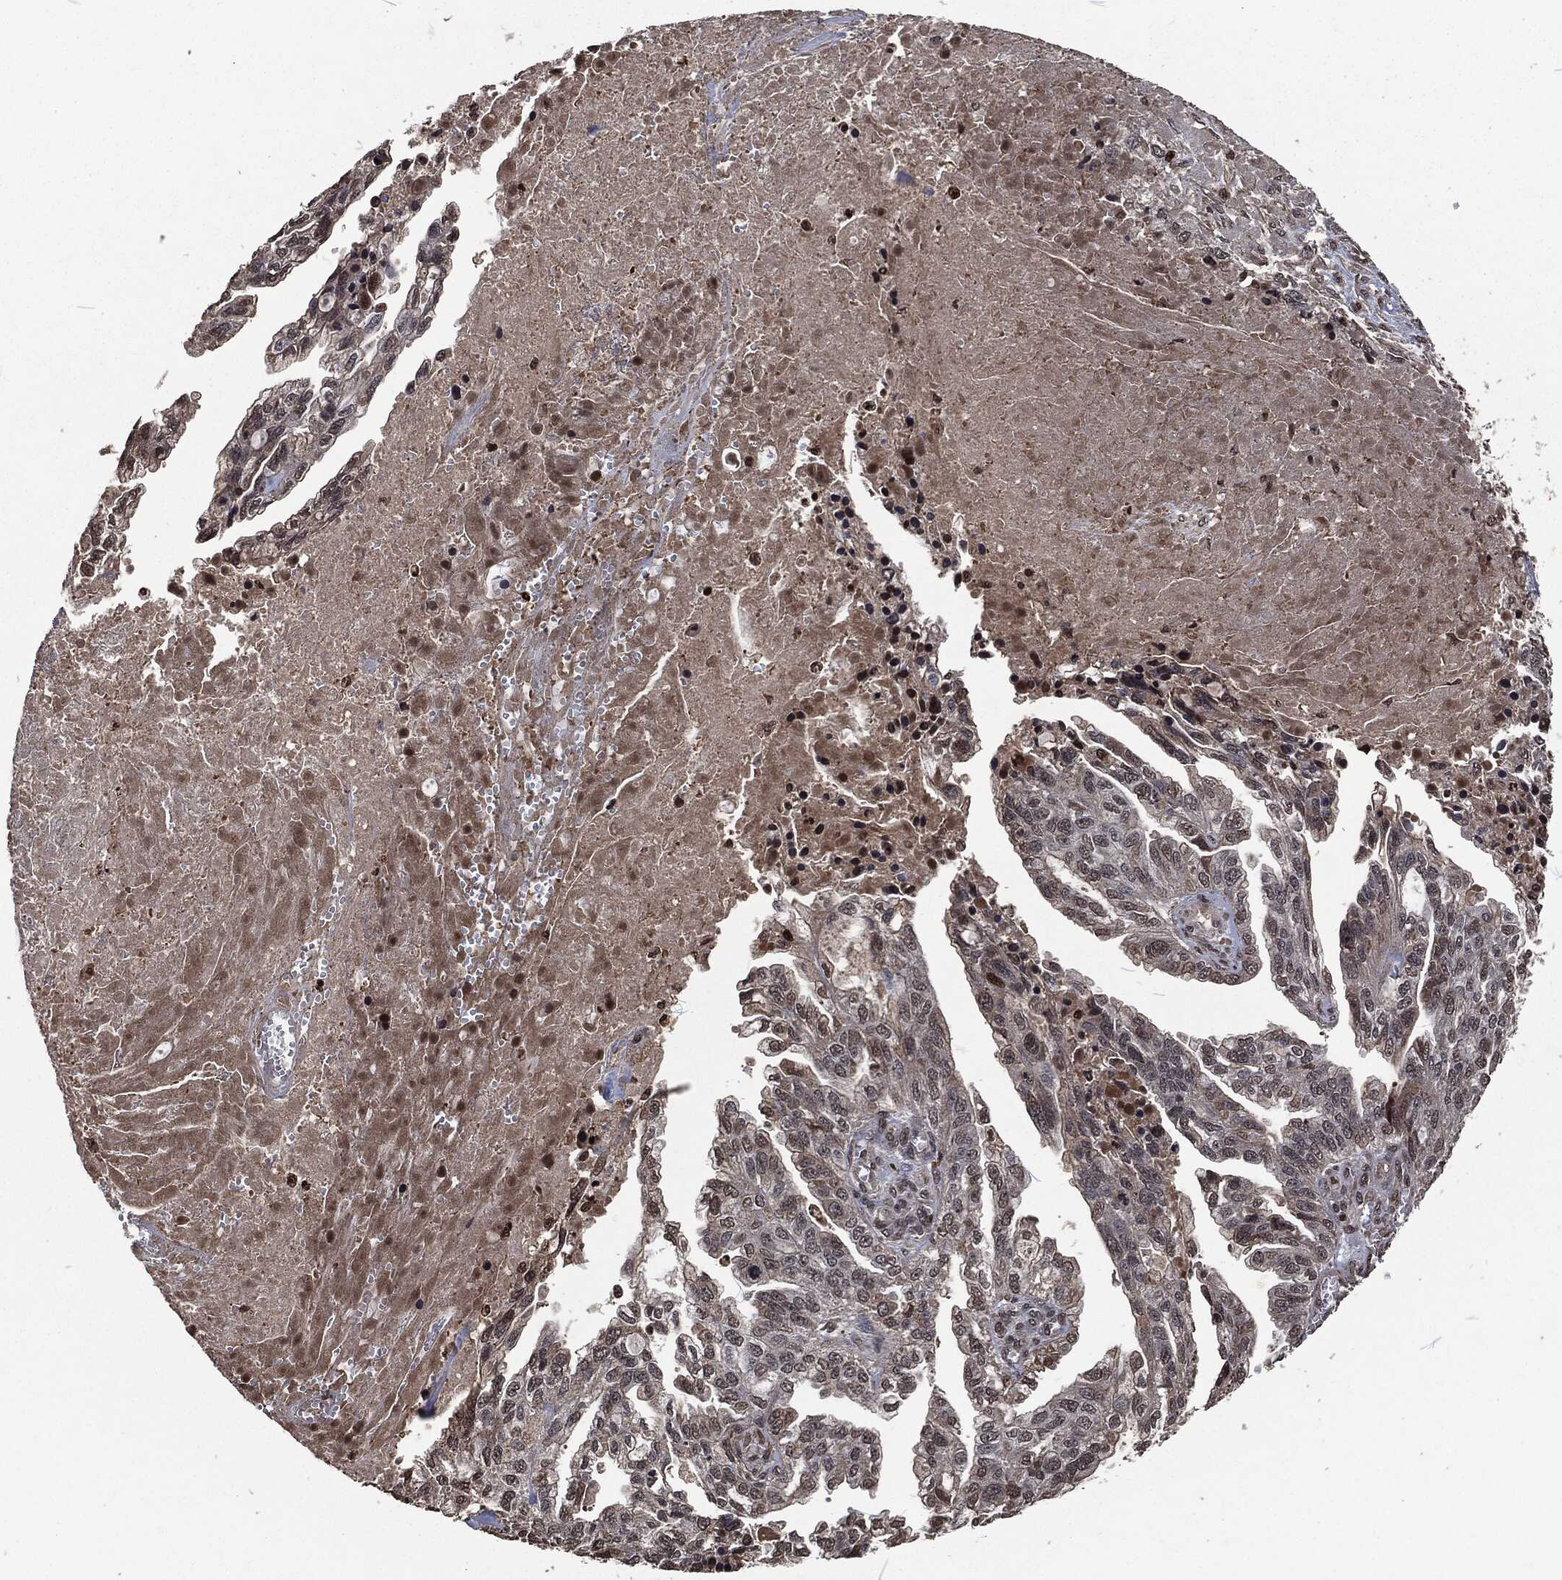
{"staining": {"intensity": "negative", "quantity": "none", "location": "none"}, "tissue": "ovarian cancer", "cell_type": "Tumor cells", "image_type": "cancer", "snomed": [{"axis": "morphology", "description": "Cystadenocarcinoma, serous, NOS"}, {"axis": "topography", "description": "Ovary"}], "caption": "IHC of human ovarian cancer (serous cystadenocarcinoma) shows no positivity in tumor cells. The staining was performed using DAB (3,3'-diaminobenzidine) to visualize the protein expression in brown, while the nuclei were stained in blue with hematoxylin (Magnification: 20x).", "gene": "SNAI1", "patient": {"sex": "female", "age": 51}}